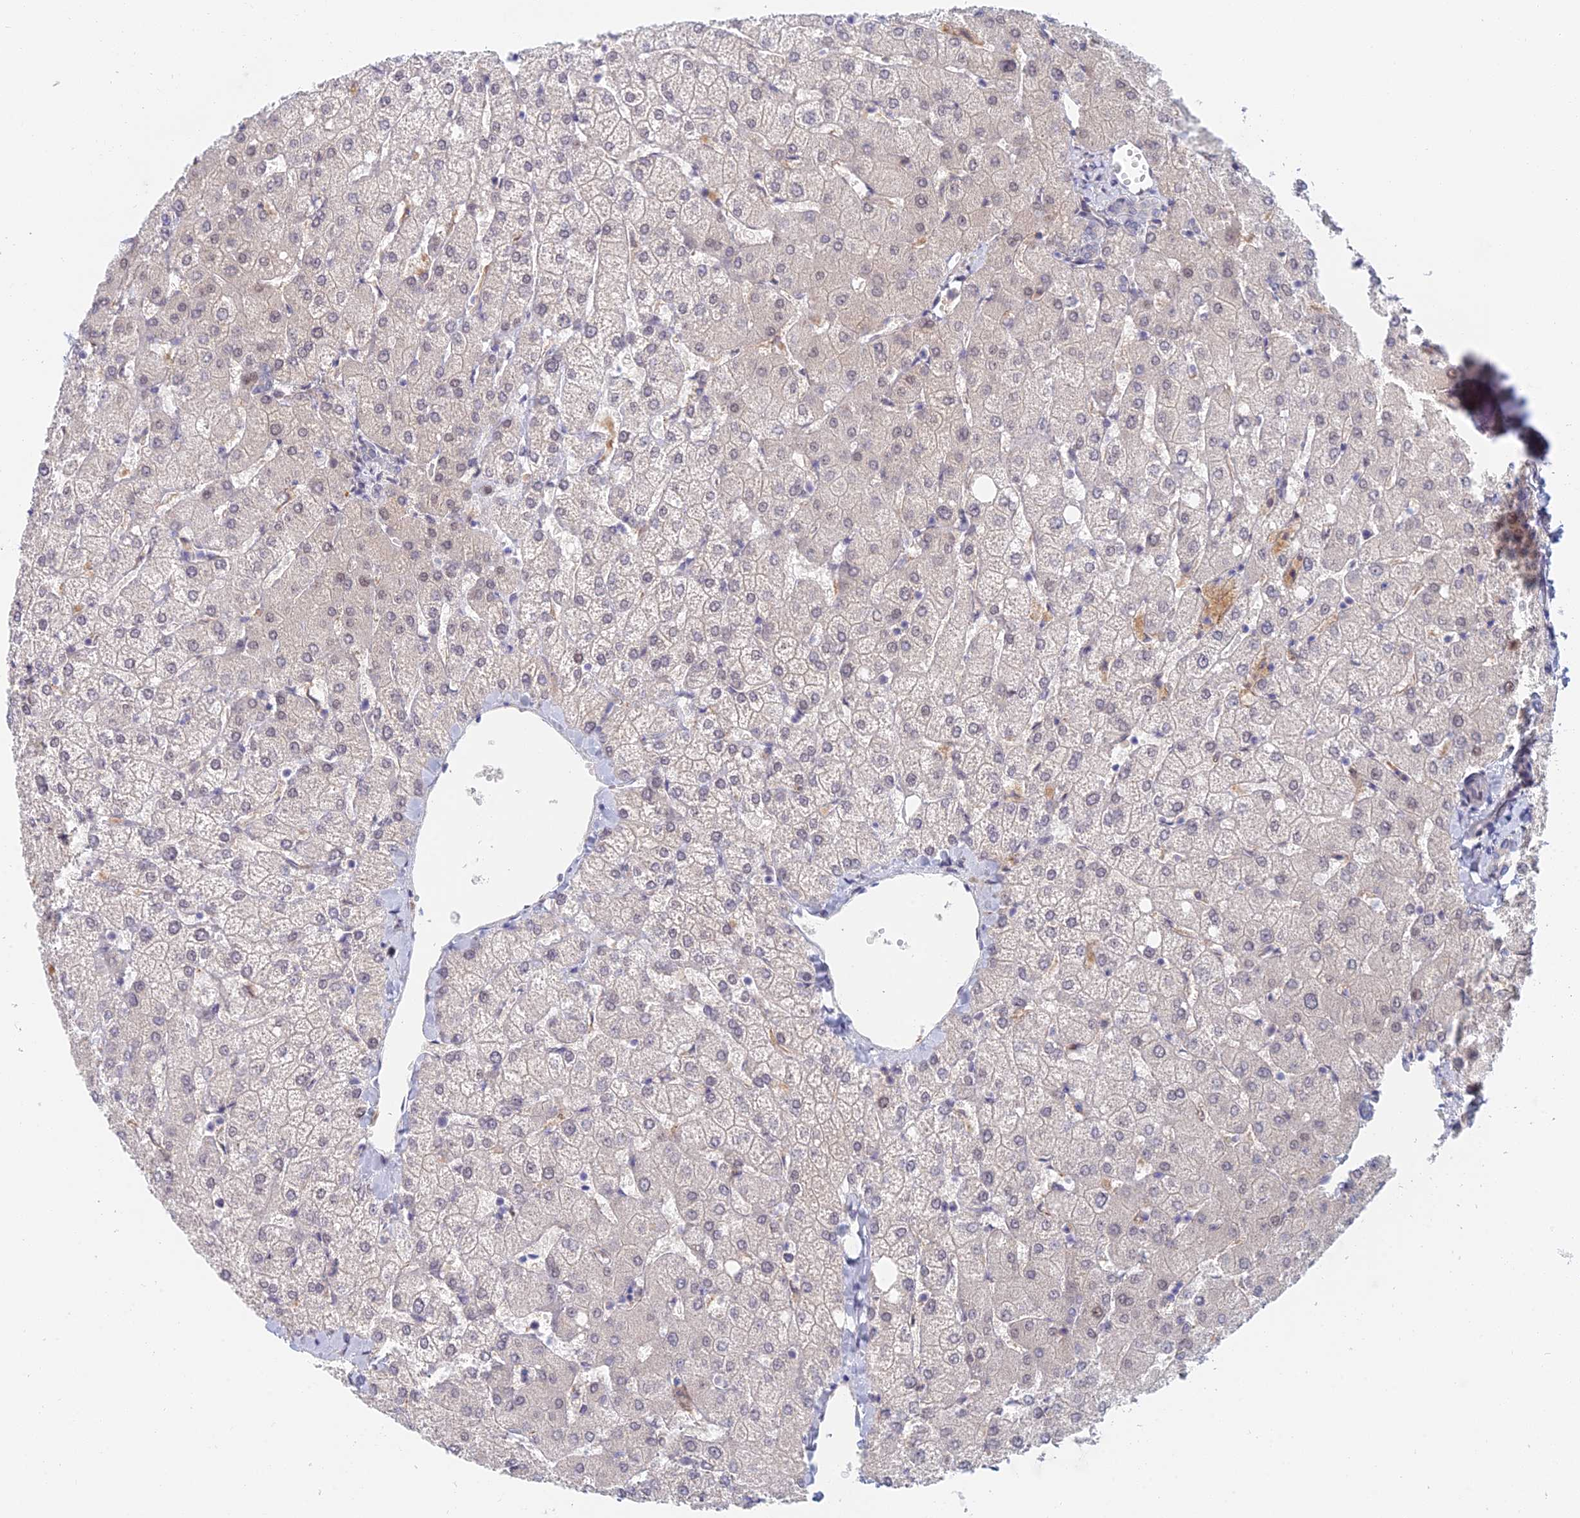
{"staining": {"intensity": "negative", "quantity": "none", "location": "none"}, "tissue": "liver", "cell_type": "Cholangiocytes", "image_type": "normal", "snomed": [{"axis": "morphology", "description": "Normal tissue, NOS"}, {"axis": "topography", "description": "Liver"}], "caption": "This is an immunohistochemistry histopathology image of unremarkable human liver. There is no staining in cholangiocytes.", "gene": "ZUP1", "patient": {"sex": "female", "age": 54}}